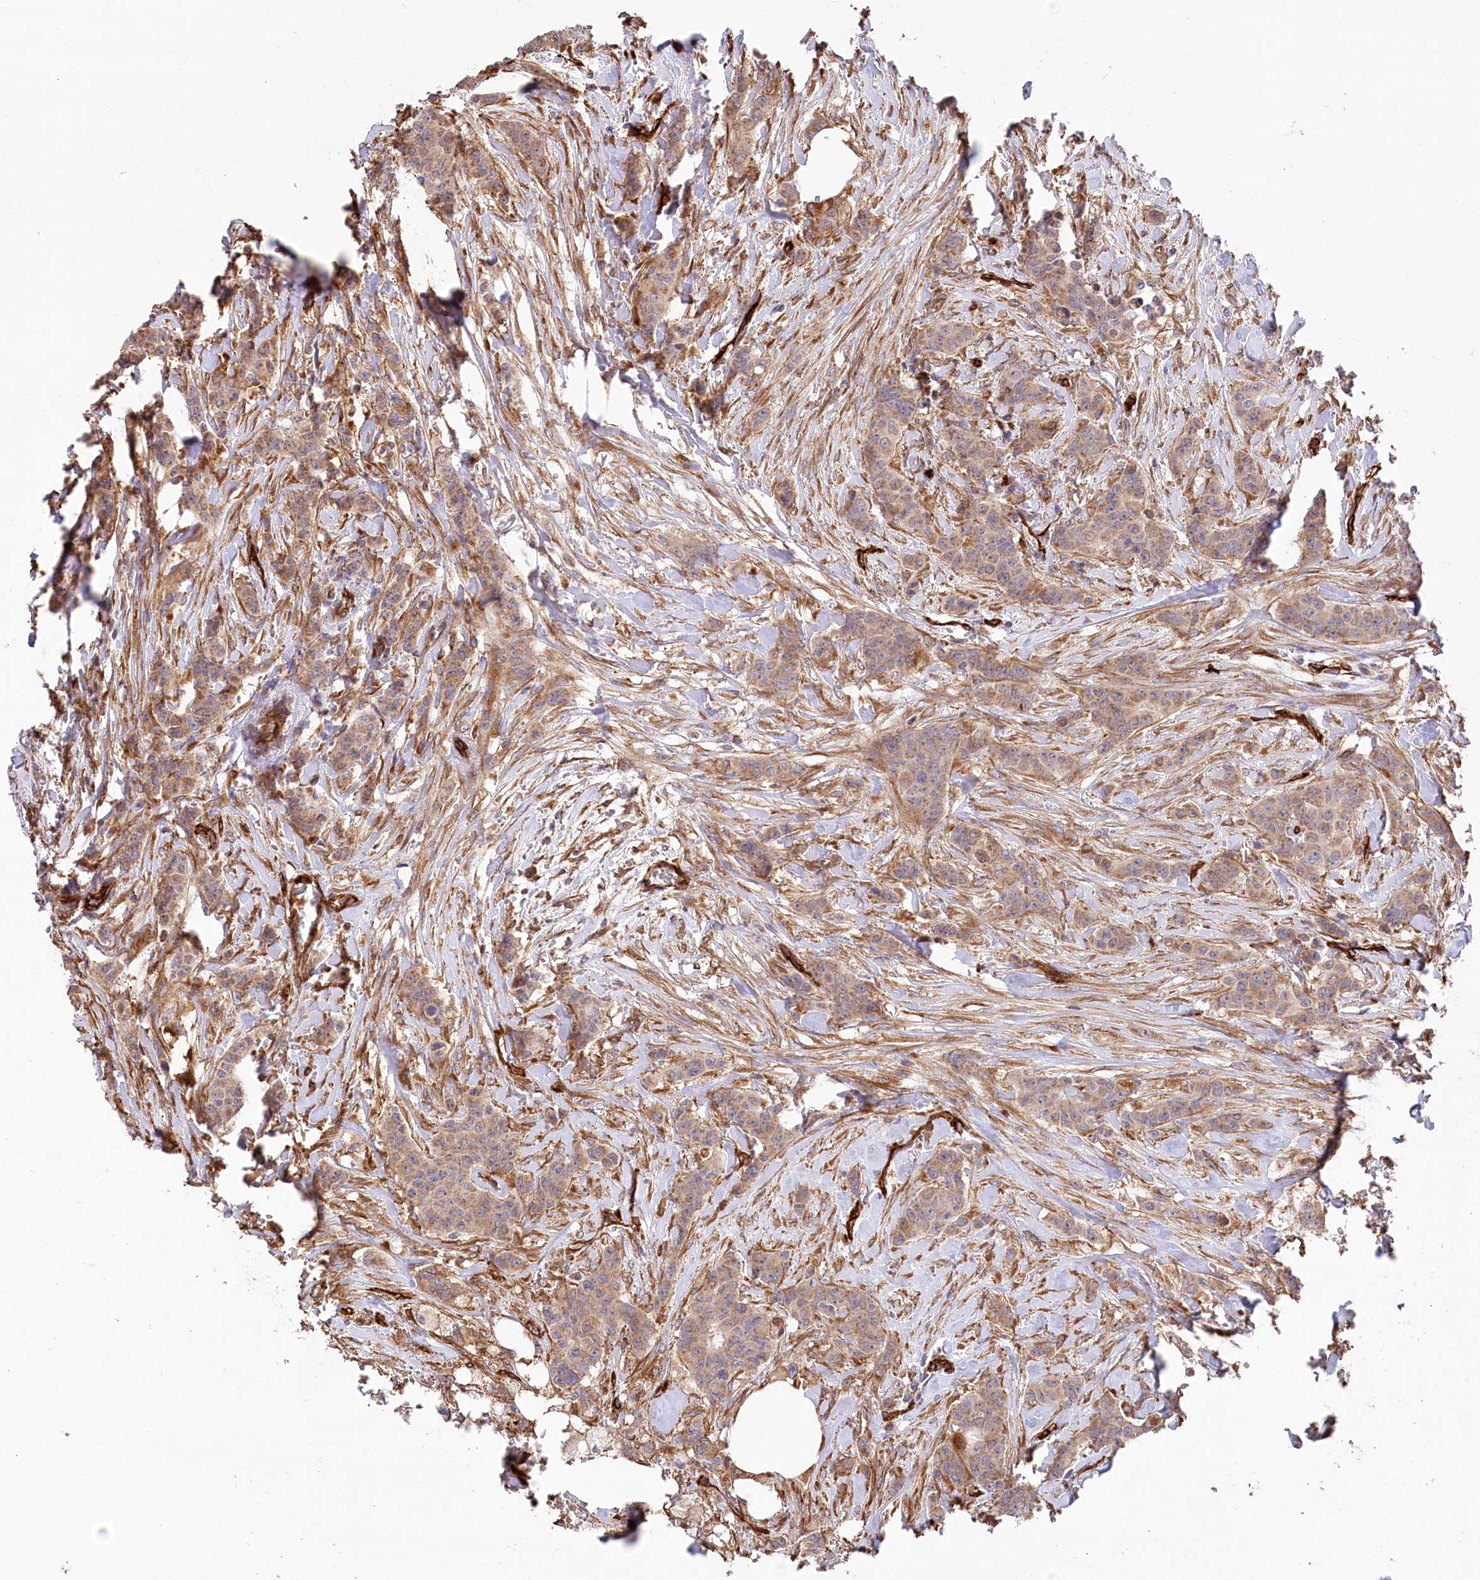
{"staining": {"intensity": "moderate", "quantity": ">75%", "location": "cytoplasmic/membranous"}, "tissue": "breast cancer", "cell_type": "Tumor cells", "image_type": "cancer", "snomed": [{"axis": "morphology", "description": "Duct carcinoma"}, {"axis": "topography", "description": "Breast"}], "caption": "A brown stain labels moderate cytoplasmic/membranous staining of a protein in intraductal carcinoma (breast) tumor cells.", "gene": "MTPAP", "patient": {"sex": "female", "age": 40}}